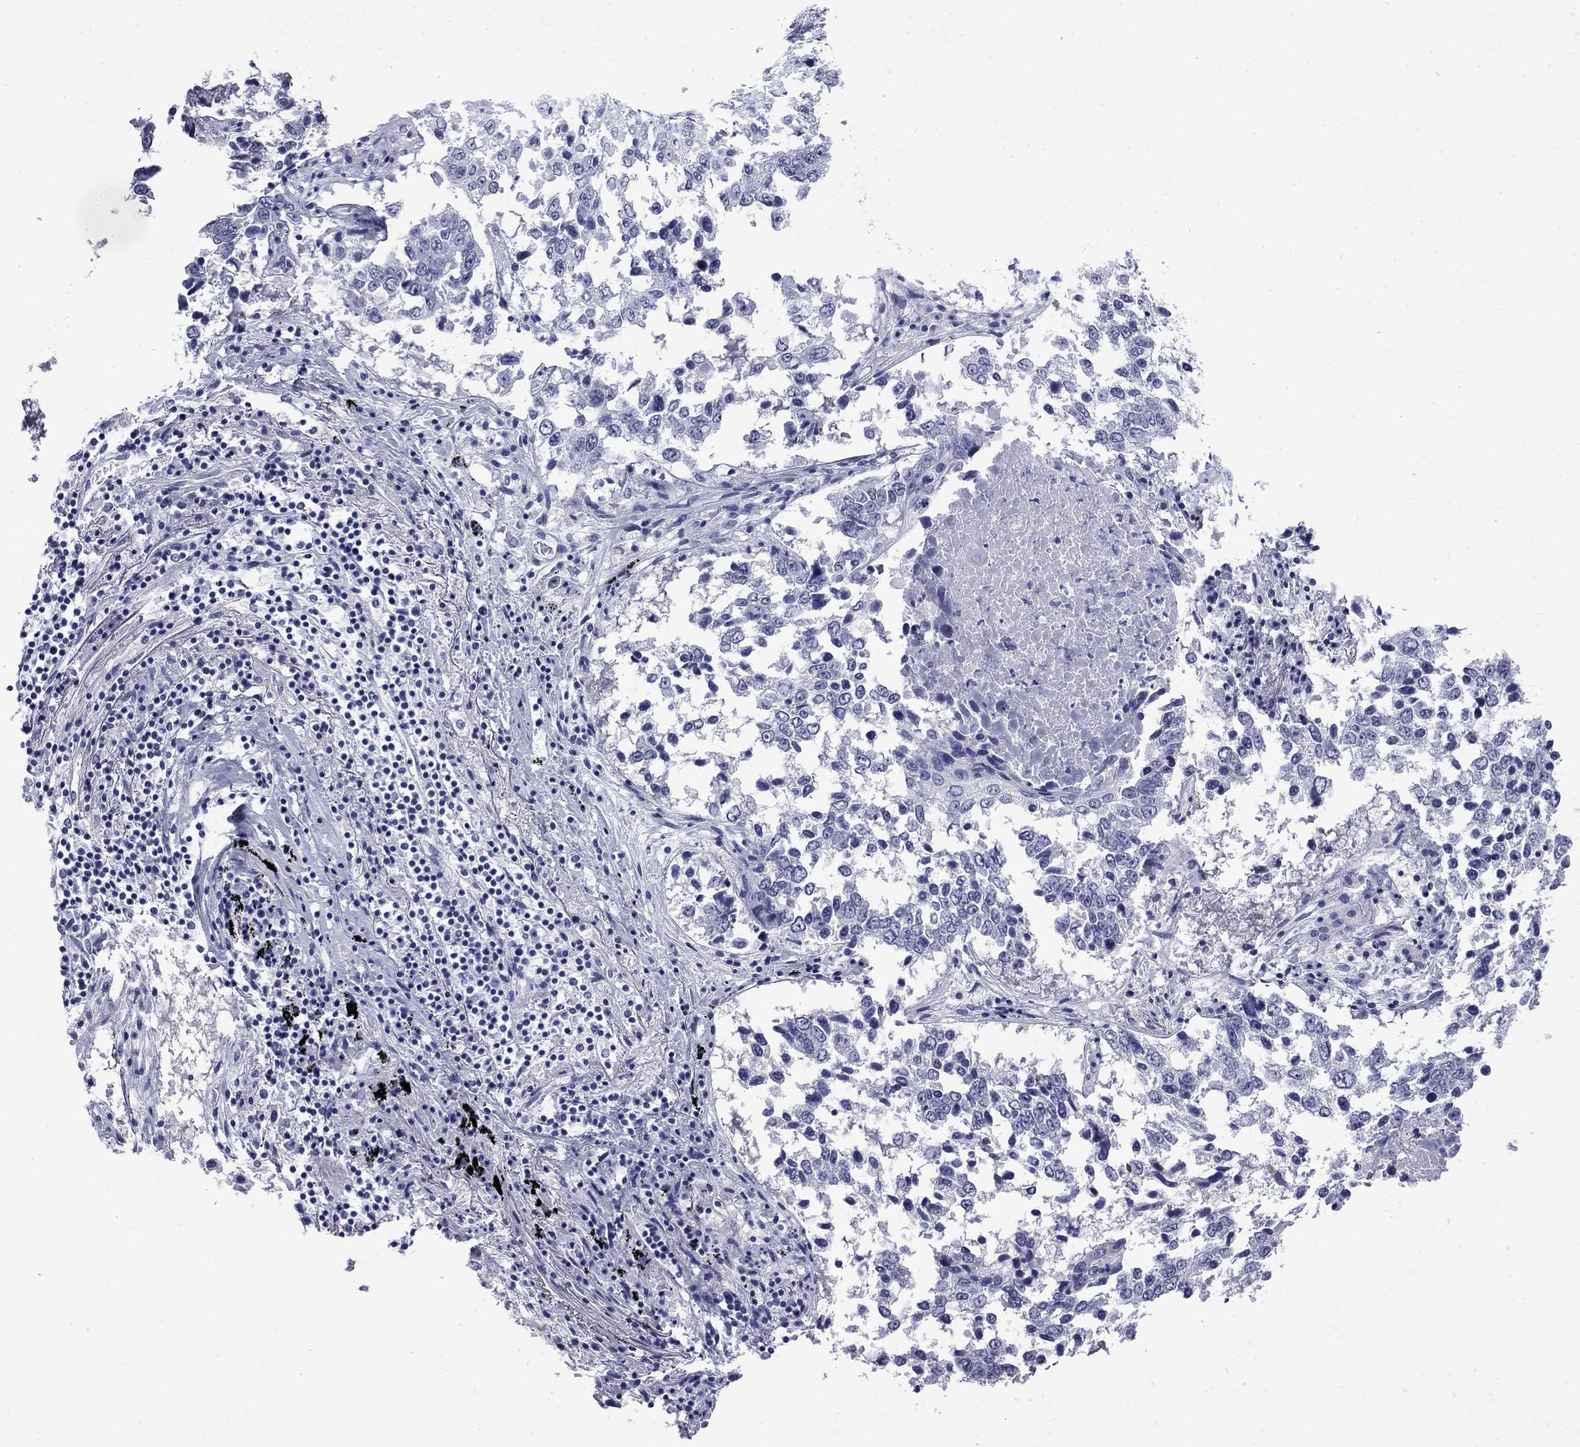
{"staining": {"intensity": "negative", "quantity": "none", "location": "none"}, "tissue": "lung cancer", "cell_type": "Tumor cells", "image_type": "cancer", "snomed": [{"axis": "morphology", "description": "Squamous cell carcinoma, NOS"}, {"axis": "topography", "description": "Lung"}], "caption": "Squamous cell carcinoma (lung) was stained to show a protein in brown. There is no significant positivity in tumor cells. The staining was performed using DAB to visualize the protein expression in brown, while the nuclei were stained in blue with hematoxylin (Magnification: 20x).", "gene": "MGARP", "patient": {"sex": "male", "age": 82}}